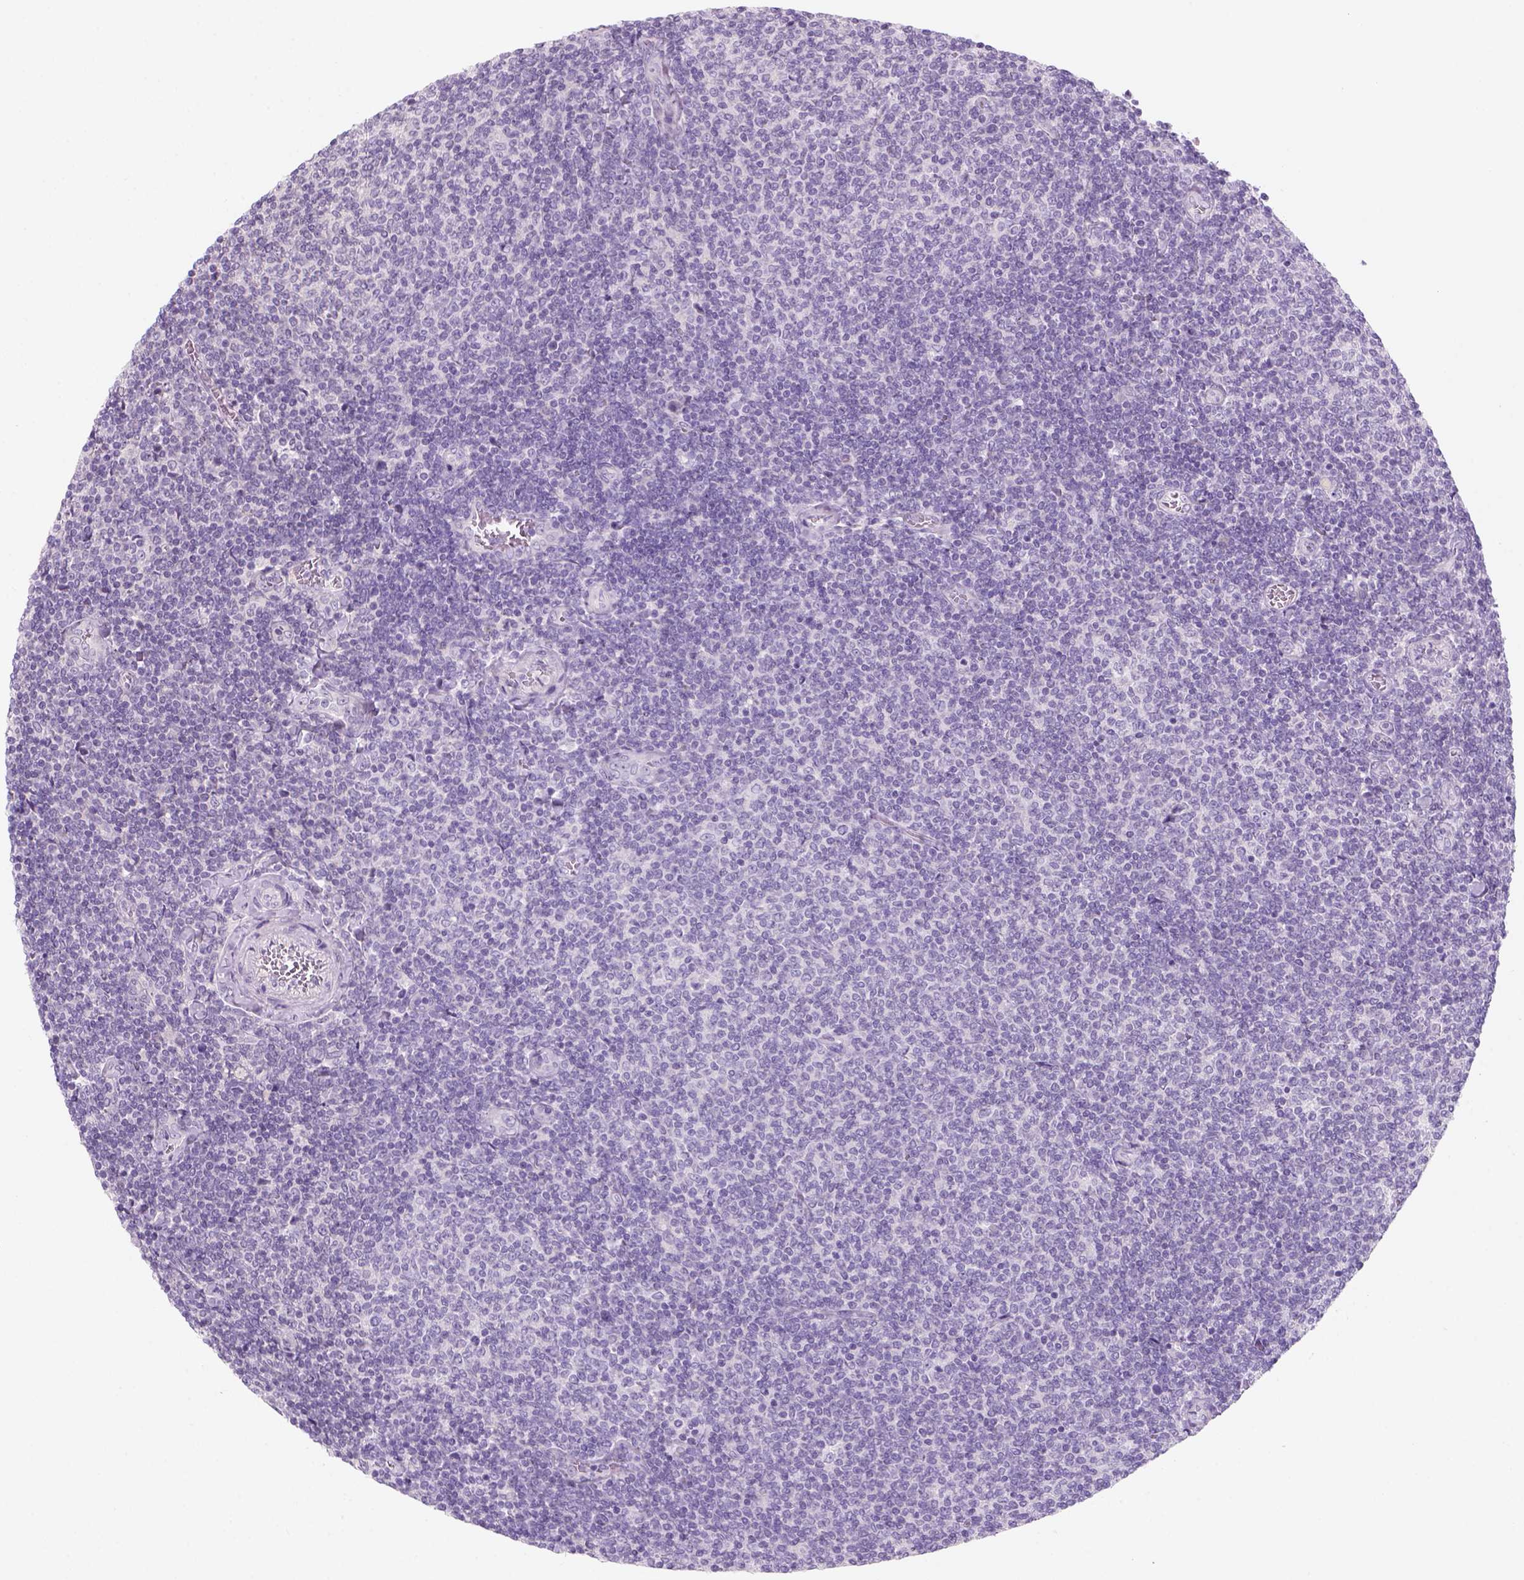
{"staining": {"intensity": "negative", "quantity": "none", "location": "none"}, "tissue": "lymphoma", "cell_type": "Tumor cells", "image_type": "cancer", "snomed": [{"axis": "morphology", "description": "Malignant lymphoma, non-Hodgkin's type, Low grade"}, {"axis": "topography", "description": "Lymph node"}], "caption": "Protein analysis of lymphoma displays no significant expression in tumor cells. Brightfield microscopy of immunohistochemistry (IHC) stained with DAB (3,3'-diaminobenzidine) (brown) and hematoxylin (blue), captured at high magnification.", "gene": "KRT25", "patient": {"sex": "male", "age": 52}}